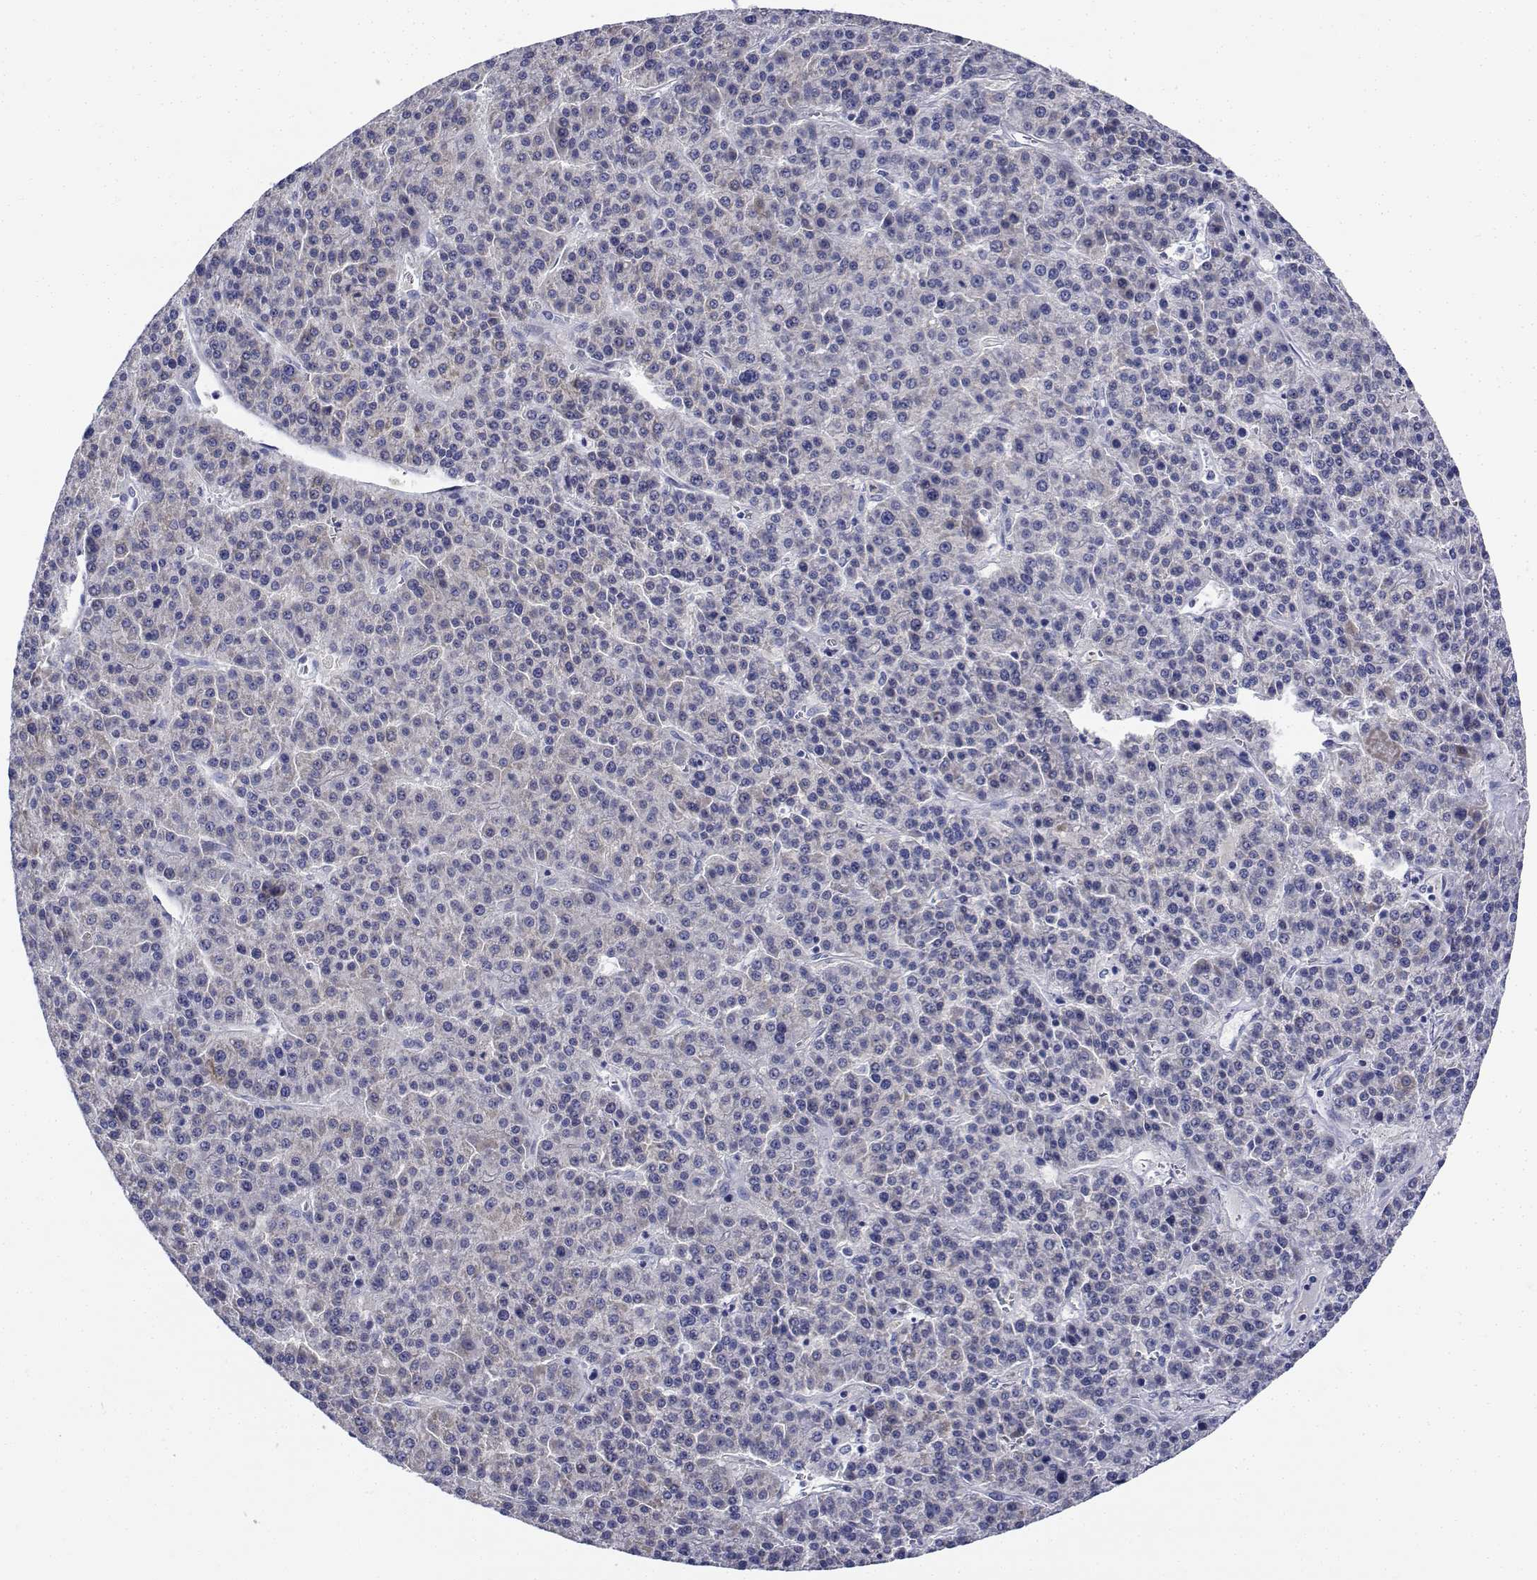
{"staining": {"intensity": "negative", "quantity": "none", "location": "none"}, "tissue": "liver cancer", "cell_type": "Tumor cells", "image_type": "cancer", "snomed": [{"axis": "morphology", "description": "Carcinoma, Hepatocellular, NOS"}, {"axis": "topography", "description": "Liver"}], "caption": "This image is of liver cancer (hepatocellular carcinoma) stained with immunohistochemistry to label a protein in brown with the nuclei are counter-stained blue. There is no positivity in tumor cells.", "gene": "PLXNA4", "patient": {"sex": "female", "age": 58}}